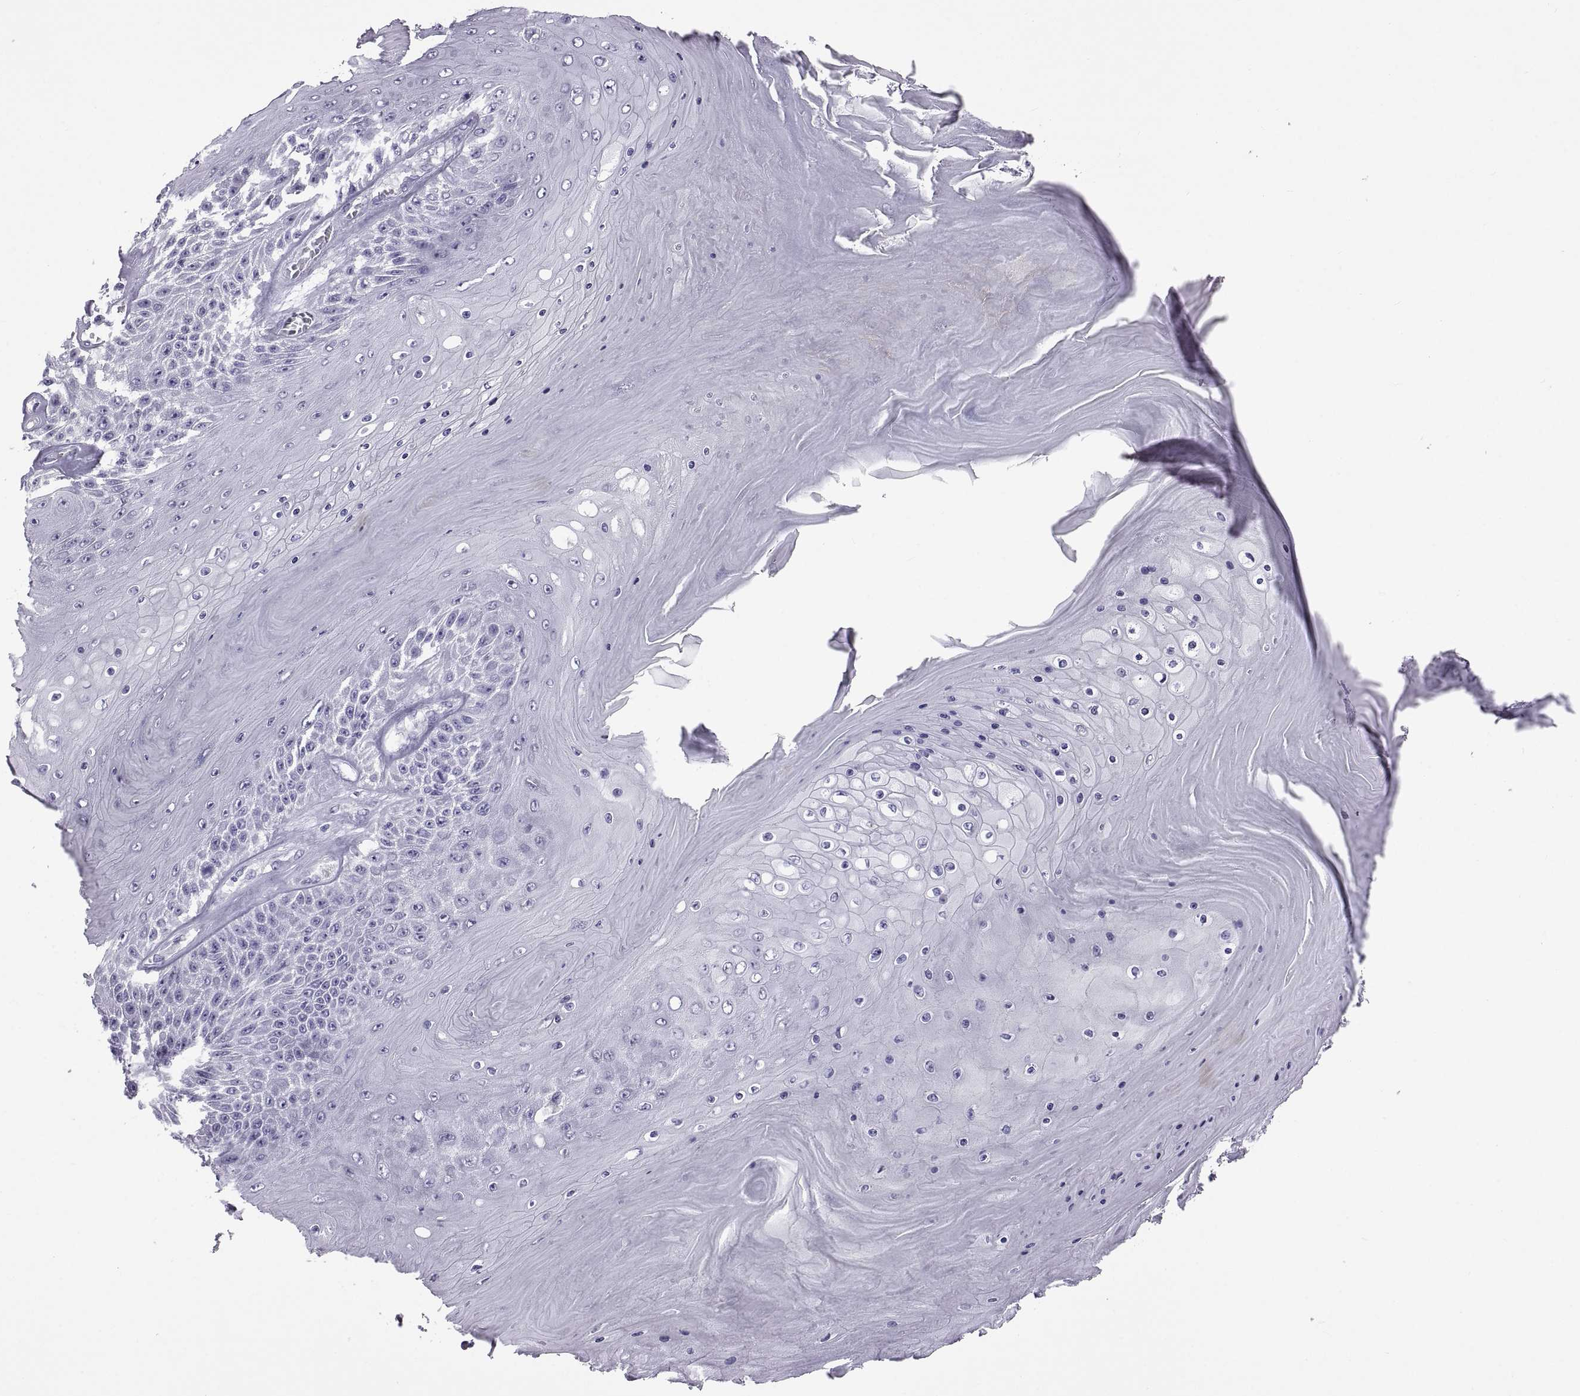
{"staining": {"intensity": "negative", "quantity": "none", "location": "none"}, "tissue": "skin cancer", "cell_type": "Tumor cells", "image_type": "cancer", "snomed": [{"axis": "morphology", "description": "Squamous cell carcinoma, NOS"}, {"axis": "topography", "description": "Skin"}], "caption": "This is a photomicrograph of immunohistochemistry (IHC) staining of skin squamous cell carcinoma, which shows no positivity in tumor cells.", "gene": "RDM1", "patient": {"sex": "male", "age": 62}}